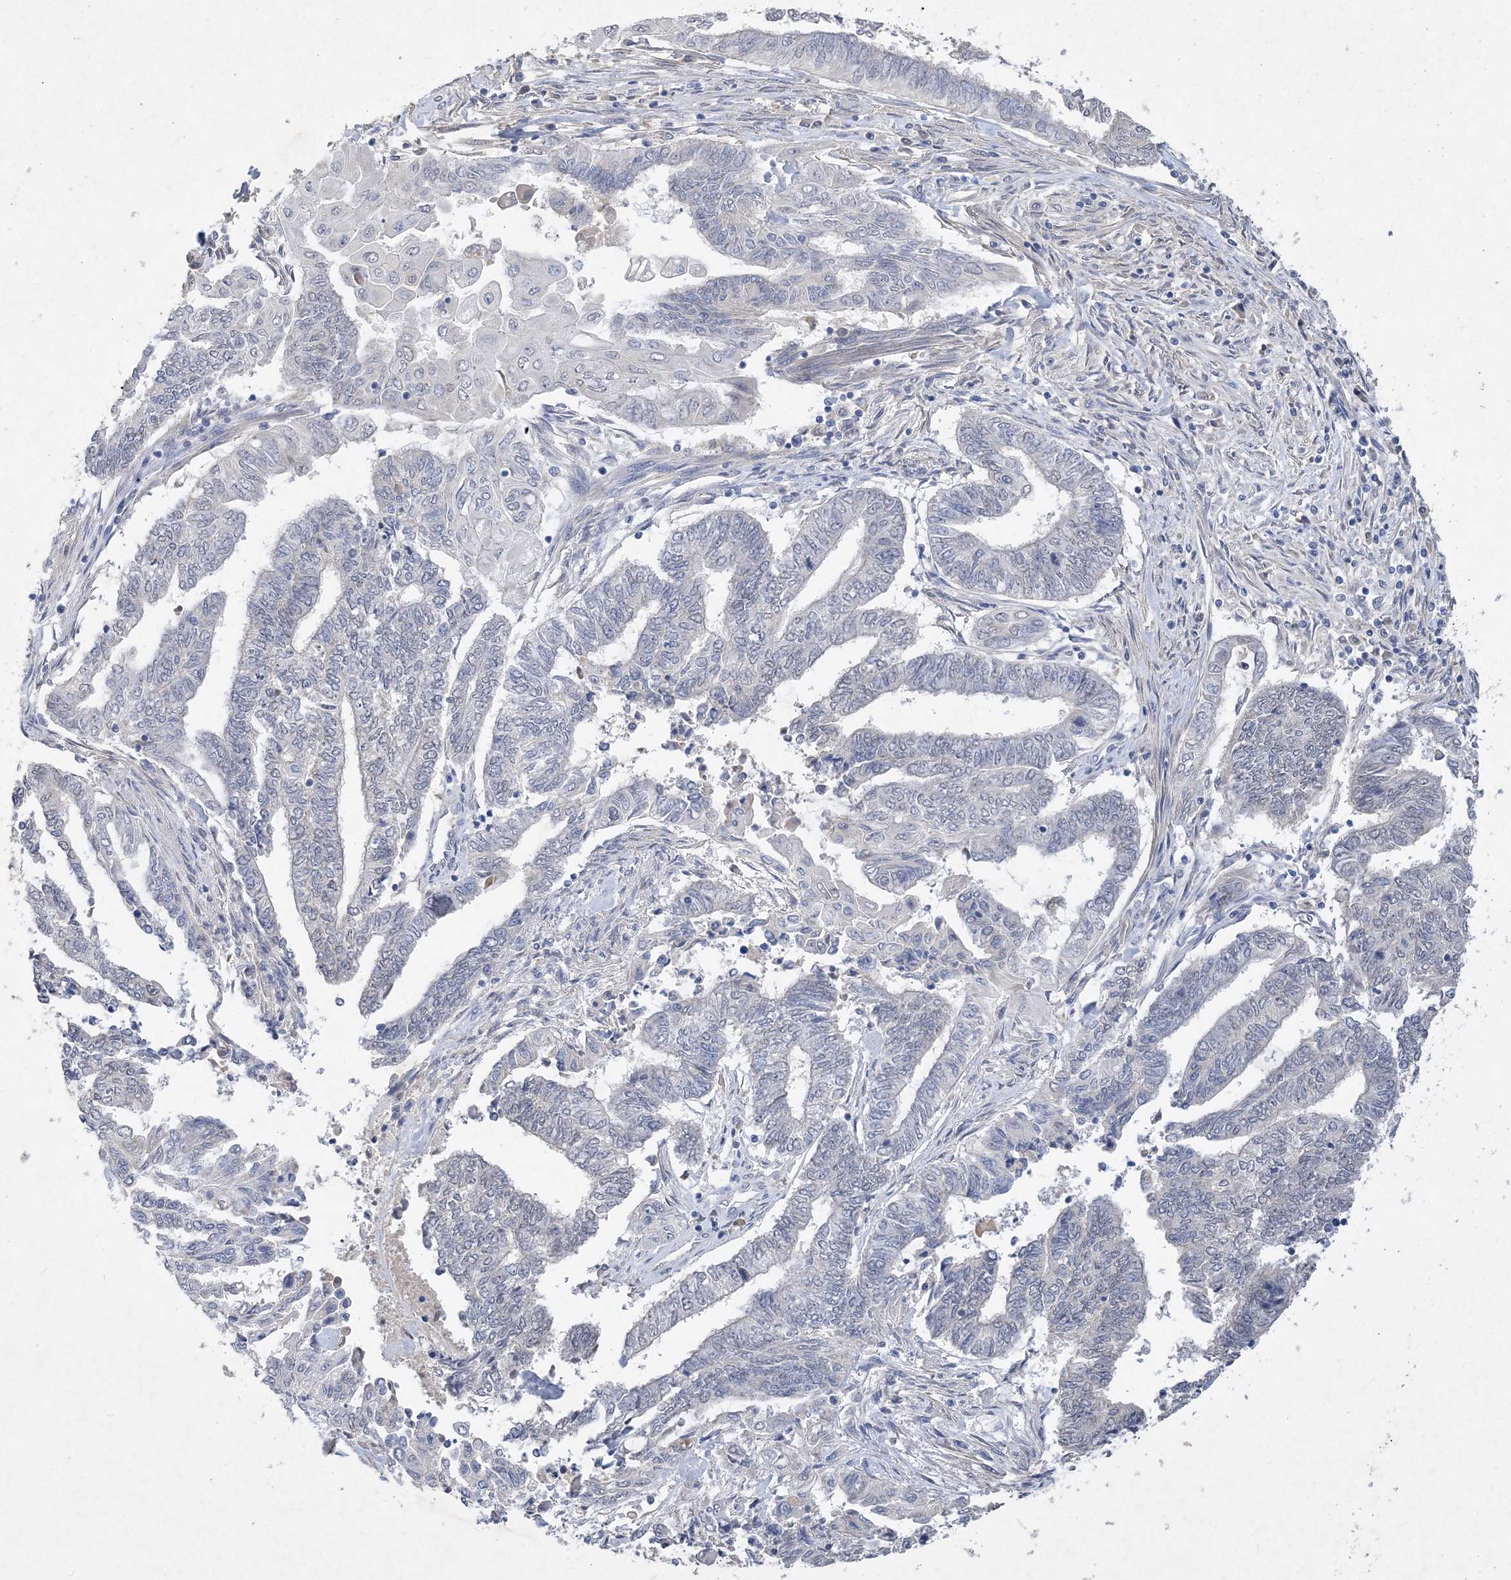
{"staining": {"intensity": "negative", "quantity": "none", "location": "none"}, "tissue": "endometrial cancer", "cell_type": "Tumor cells", "image_type": "cancer", "snomed": [{"axis": "morphology", "description": "Adenocarcinoma, NOS"}, {"axis": "topography", "description": "Uterus"}, {"axis": "topography", "description": "Endometrium"}], "caption": "Immunohistochemical staining of adenocarcinoma (endometrial) exhibits no significant staining in tumor cells. Nuclei are stained in blue.", "gene": "C11orf58", "patient": {"sex": "female", "age": 70}}